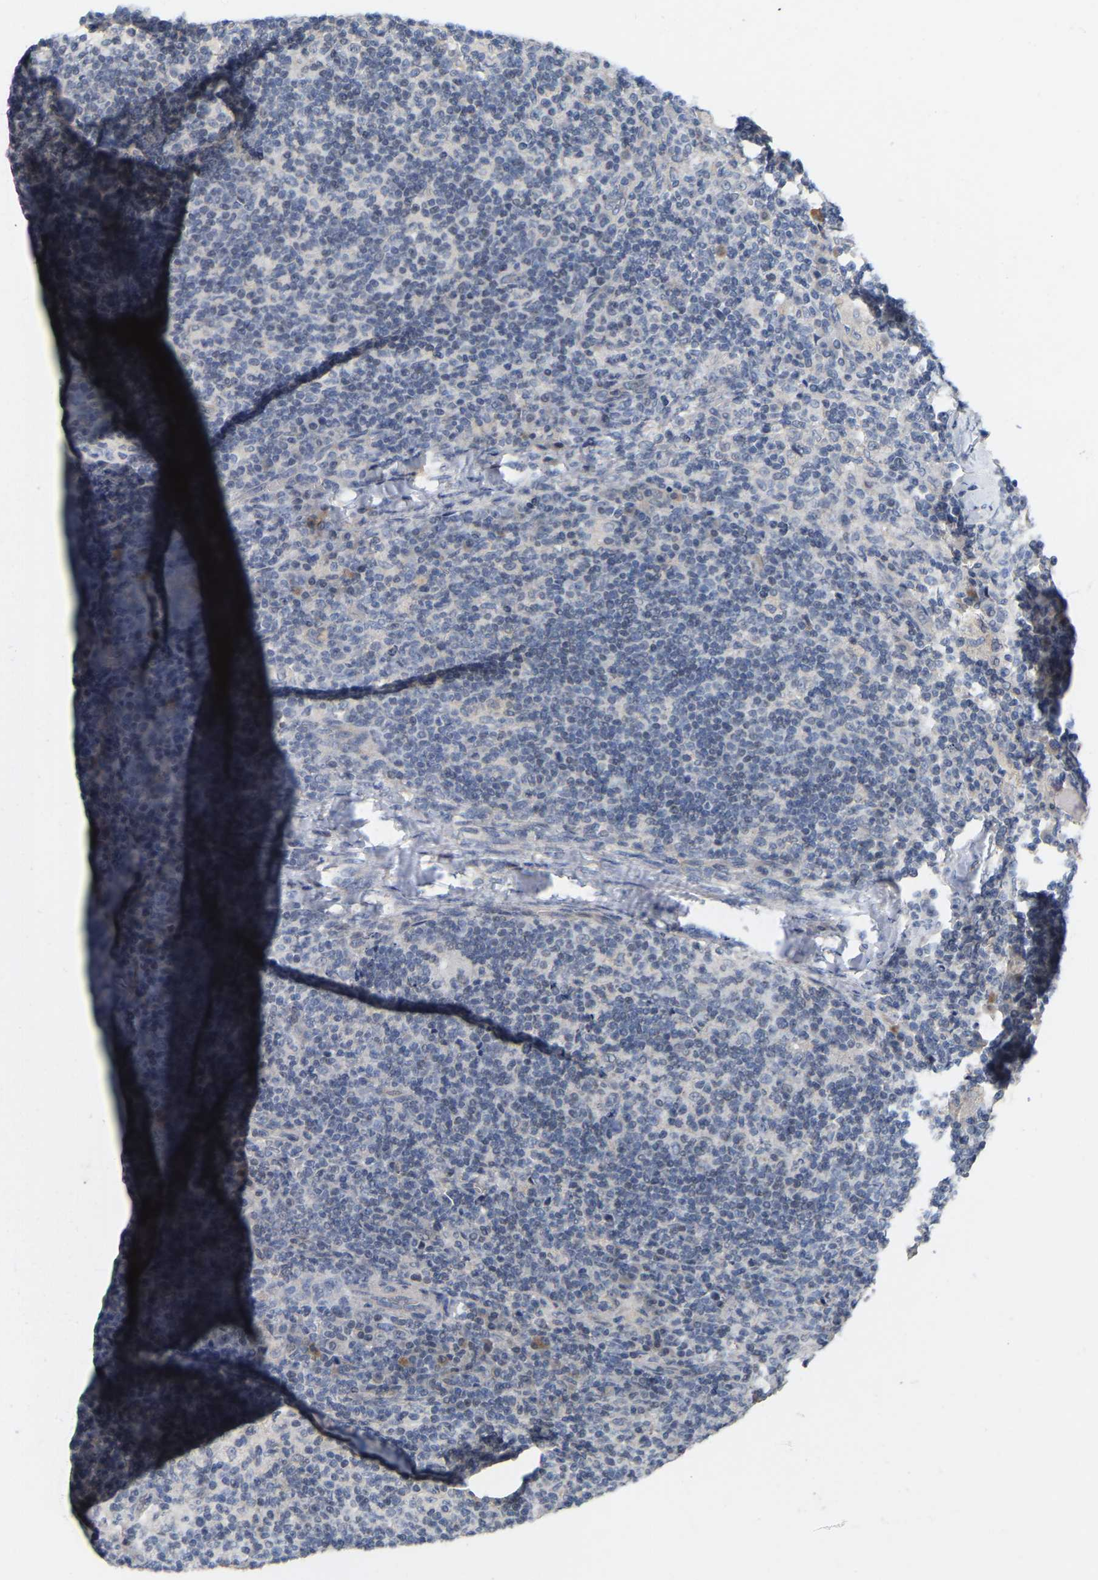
{"staining": {"intensity": "negative", "quantity": "none", "location": "none"}, "tissue": "lymph node", "cell_type": "Germinal center cells", "image_type": "normal", "snomed": [{"axis": "morphology", "description": "Normal tissue, NOS"}, {"axis": "morphology", "description": "Inflammation, NOS"}, {"axis": "topography", "description": "Lymph node"}], "caption": "Immunohistochemistry histopathology image of unremarkable human lymph node stained for a protein (brown), which exhibits no expression in germinal center cells.", "gene": "SSH1", "patient": {"sex": "male", "age": 55}}